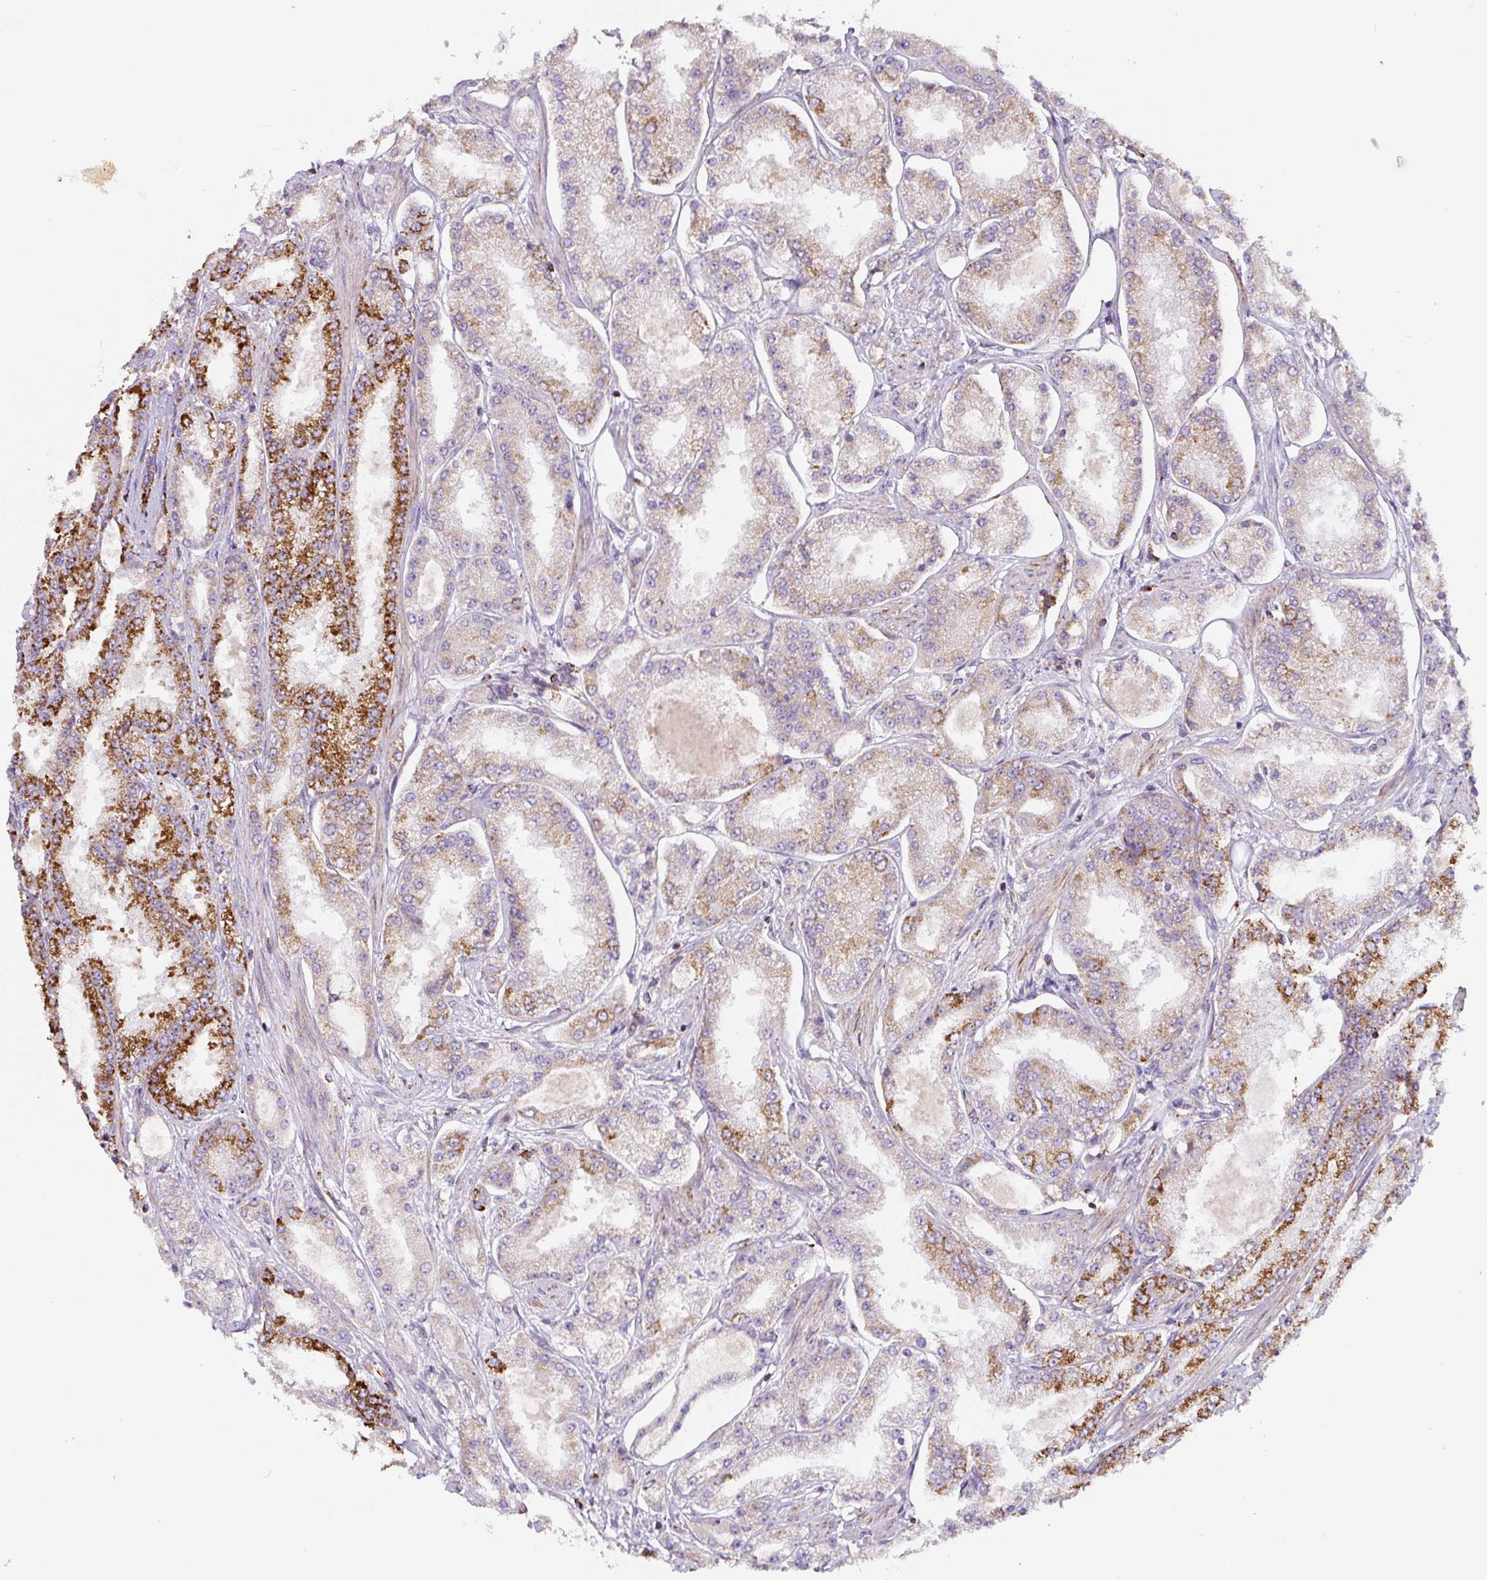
{"staining": {"intensity": "strong", "quantity": "25%-75%", "location": "cytoplasmic/membranous"}, "tissue": "prostate cancer", "cell_type": "Tumor cells", "image_type": "cancer", "snomed": [{"axis": "morphology", "description": "Adenocarcinoma, High grade"}, {"axis": "topography", "description": "Prostate"}], "caption": "A high-resolution histopathology image shows immunohistochemistry staining of prostate cancer (adenocarcinoma (high-grade)), which demonstrates strong cytoplasmic/membranous positivity in approximately 25%-75% of tumor cells.", "gene": "MT-CO2", "patient": {"sex": "male", "age": 69}}